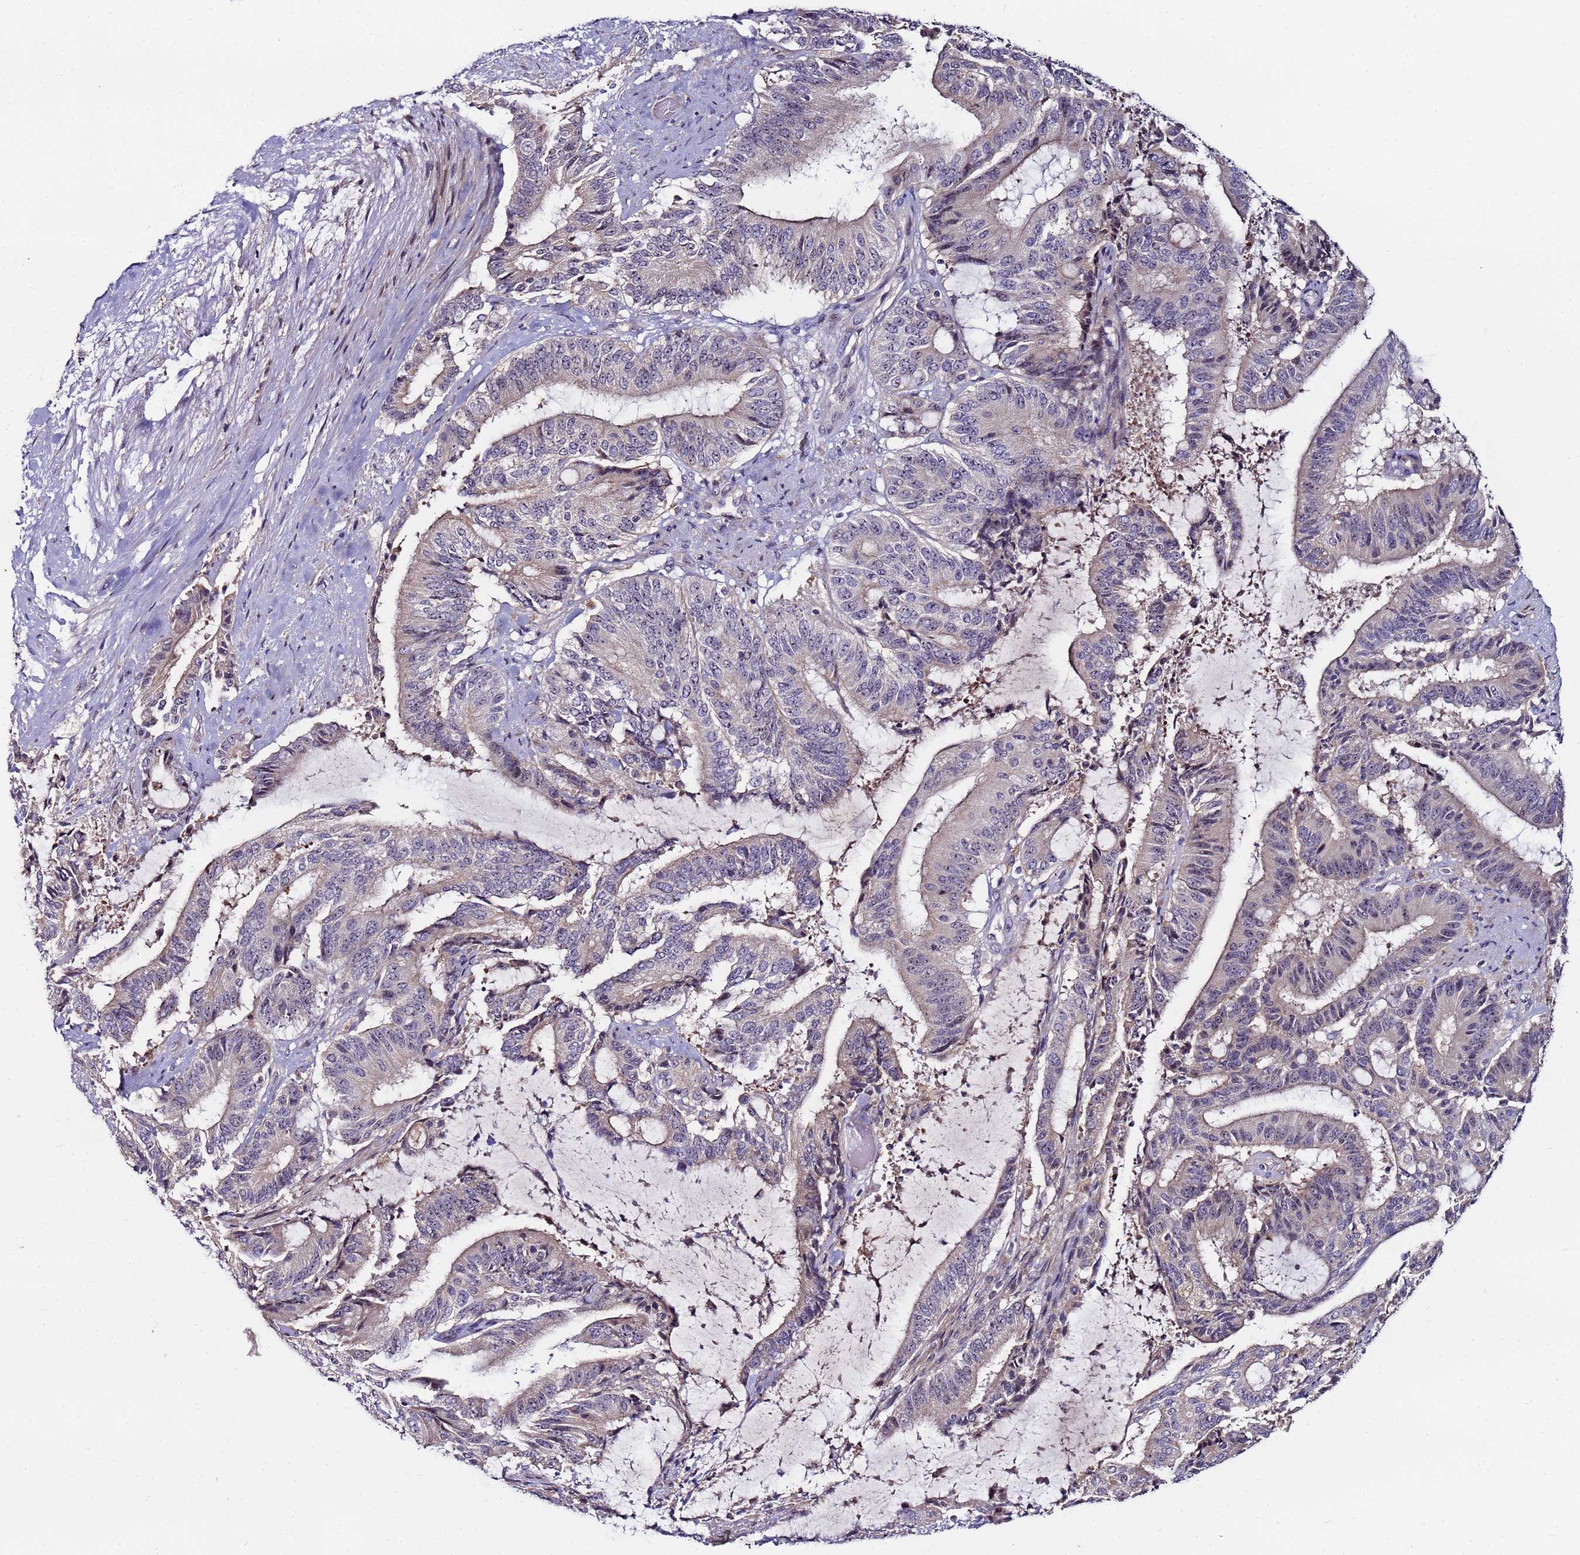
{"staining": {"intensity": "weak", "quantity": "<25%", "location": "nuclear"}, "tissue": "liver cancer", "cell_type": "Tumor cells", "image_type": "cancer", "snomed": [{"axis": "morphology", "description": "Normal tissue, NOS"}, {"axis": "morphology", "description": "Cholangiocarcinoma"}, {"axis": "topography", "description": "Liver"}, {"axis": "topography", "description": "Peripheral nerve tissue"}], "caption": "The micrograph displays no significant staining in tumor cells of liver cholangiocarcinoma.", "gene": "KRI1", "patient": {"sex": "female", "age": 73}}